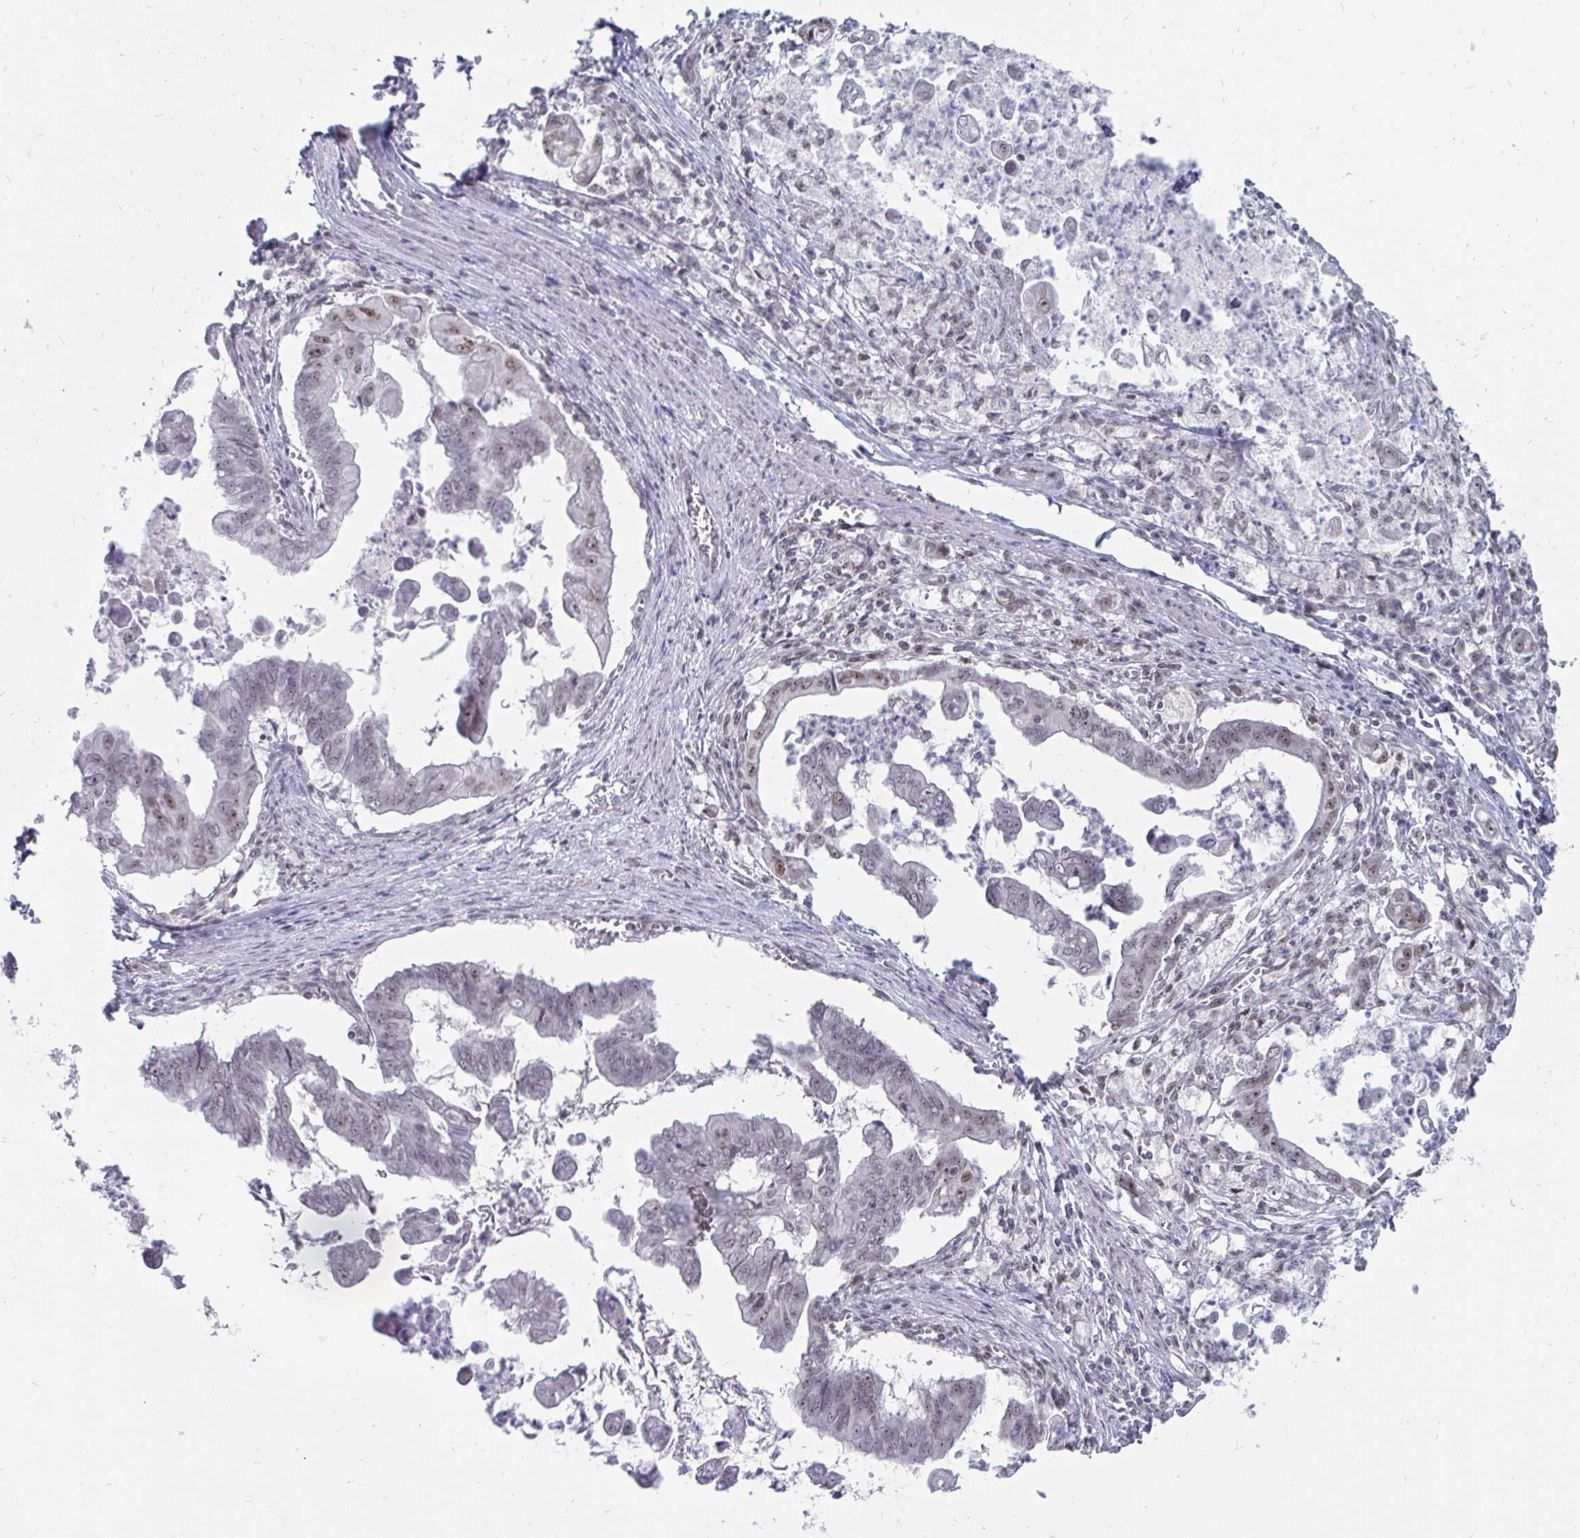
{"staining": {"intensity": "weak", "quantity": "<25%", "location": "nuclear"}, "tissue": "stomach cancer", "cell_type": "Tumor cells", "image_type": "cancer", "snomed": [{"axis": "morphology", "description": "Adenocarcinoma, NOS"}, {"axis": "topography", "description": "Stomach, upper"}], "caption": "The IHC histopathology image has no significant staining in tumor cells of adenocarcinoma (stomach) tissue.", "gene": "TRIP12", "patient": {"sex": "male", "age": 80}}